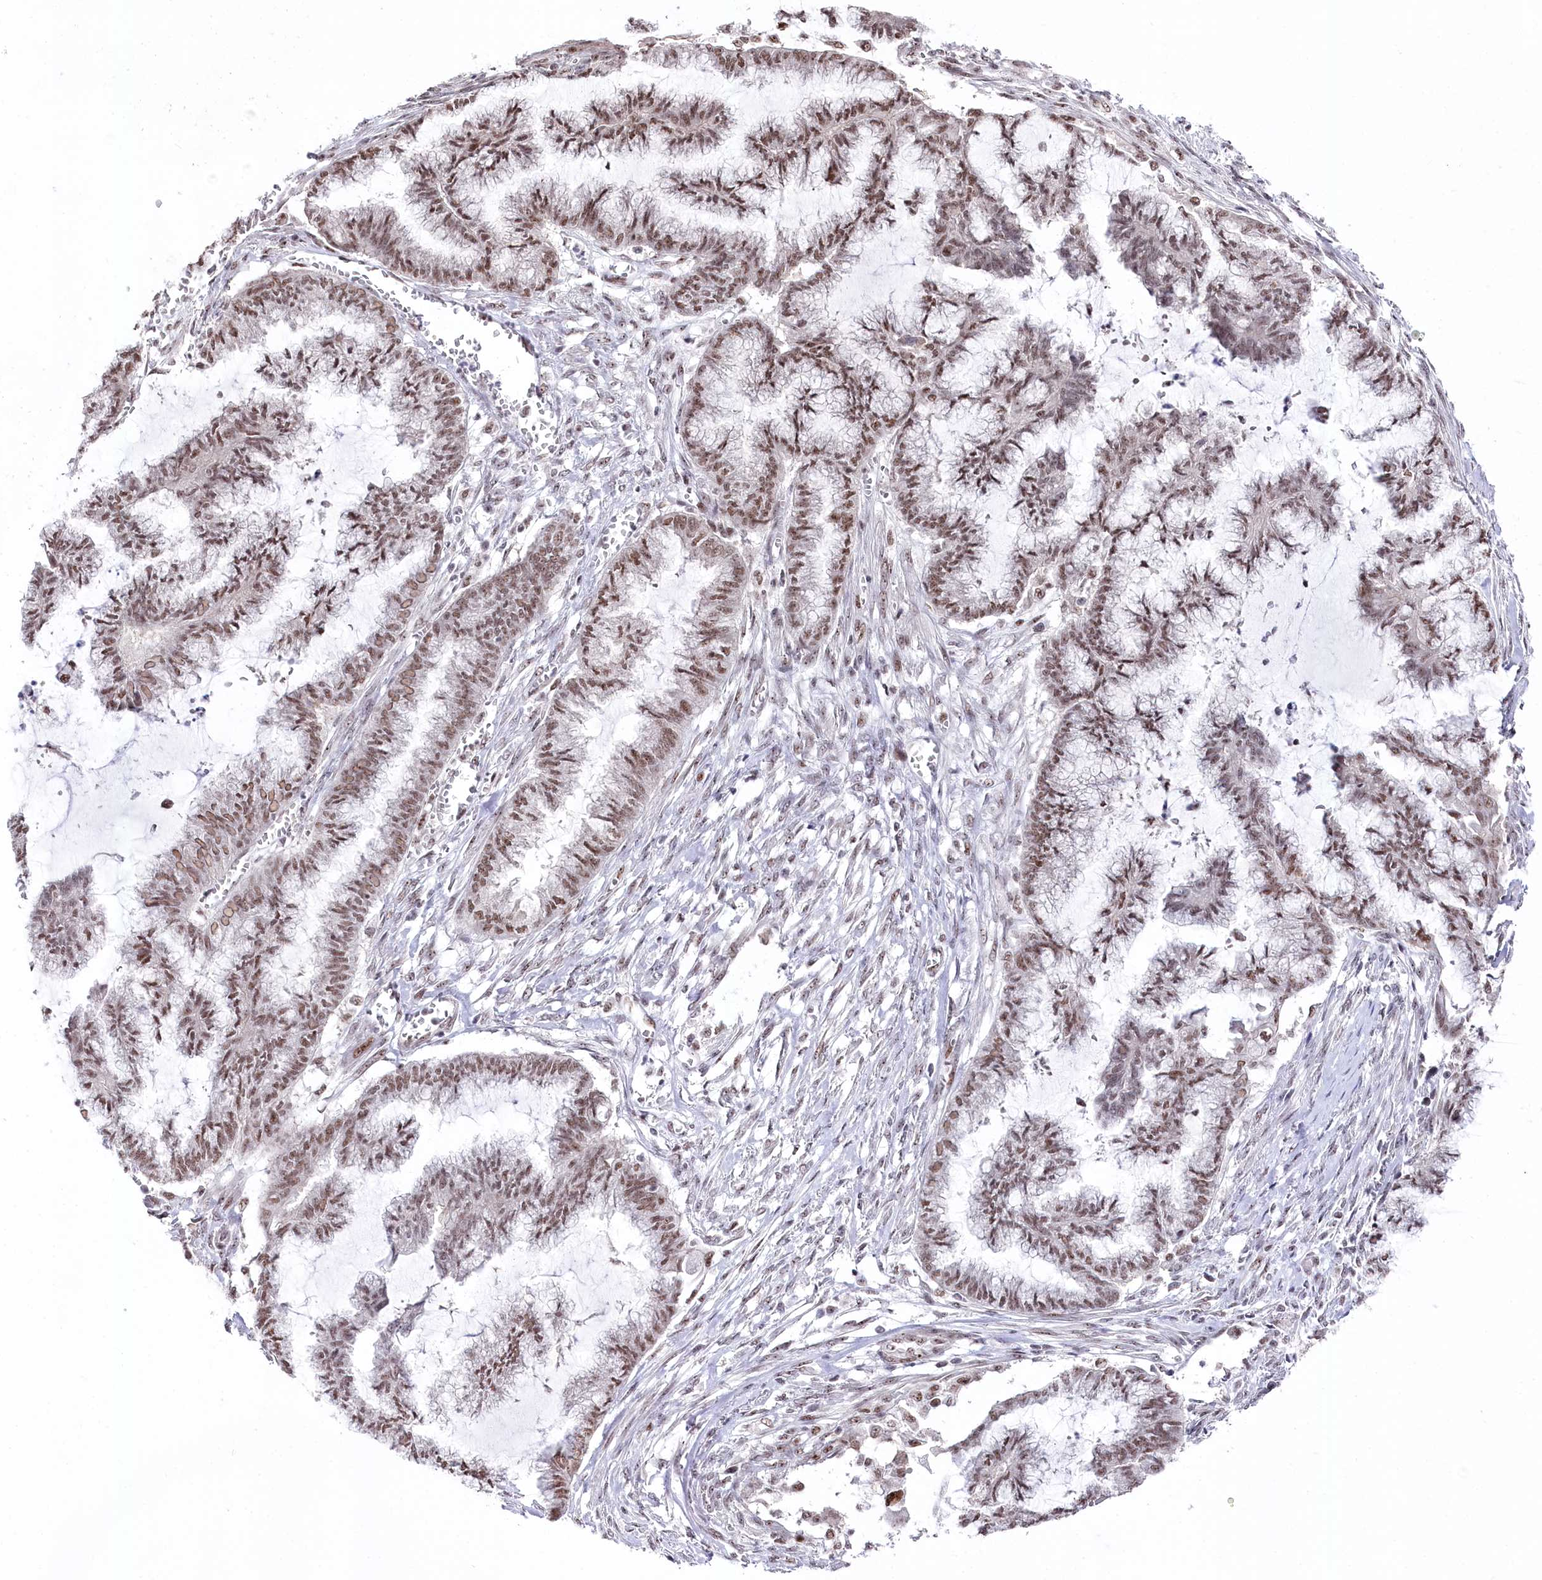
{"staining": {"intensity": "moderate", "quantity": ">75%", "location": "nuclear"}, "tissue": "endometrial cancer", "cell_type": "Tumor cells", "image_type": "cancer", "snomed": [{"axis": "morphology", "description": "Adenocarcinoma, NOS"}, {"axis": "topography", "description": "Endometrium"}], "caption": "Immunohistochemical staining of human endometrial cancer demonstrates medium levels of moderate nuclear expression in approximately >75% of tumor cells. (brown staining indicates protein expression, while blue staining denotes nuclei).", "gene": "POLR2H", "patient": {"sex": "female", "age": 86}}